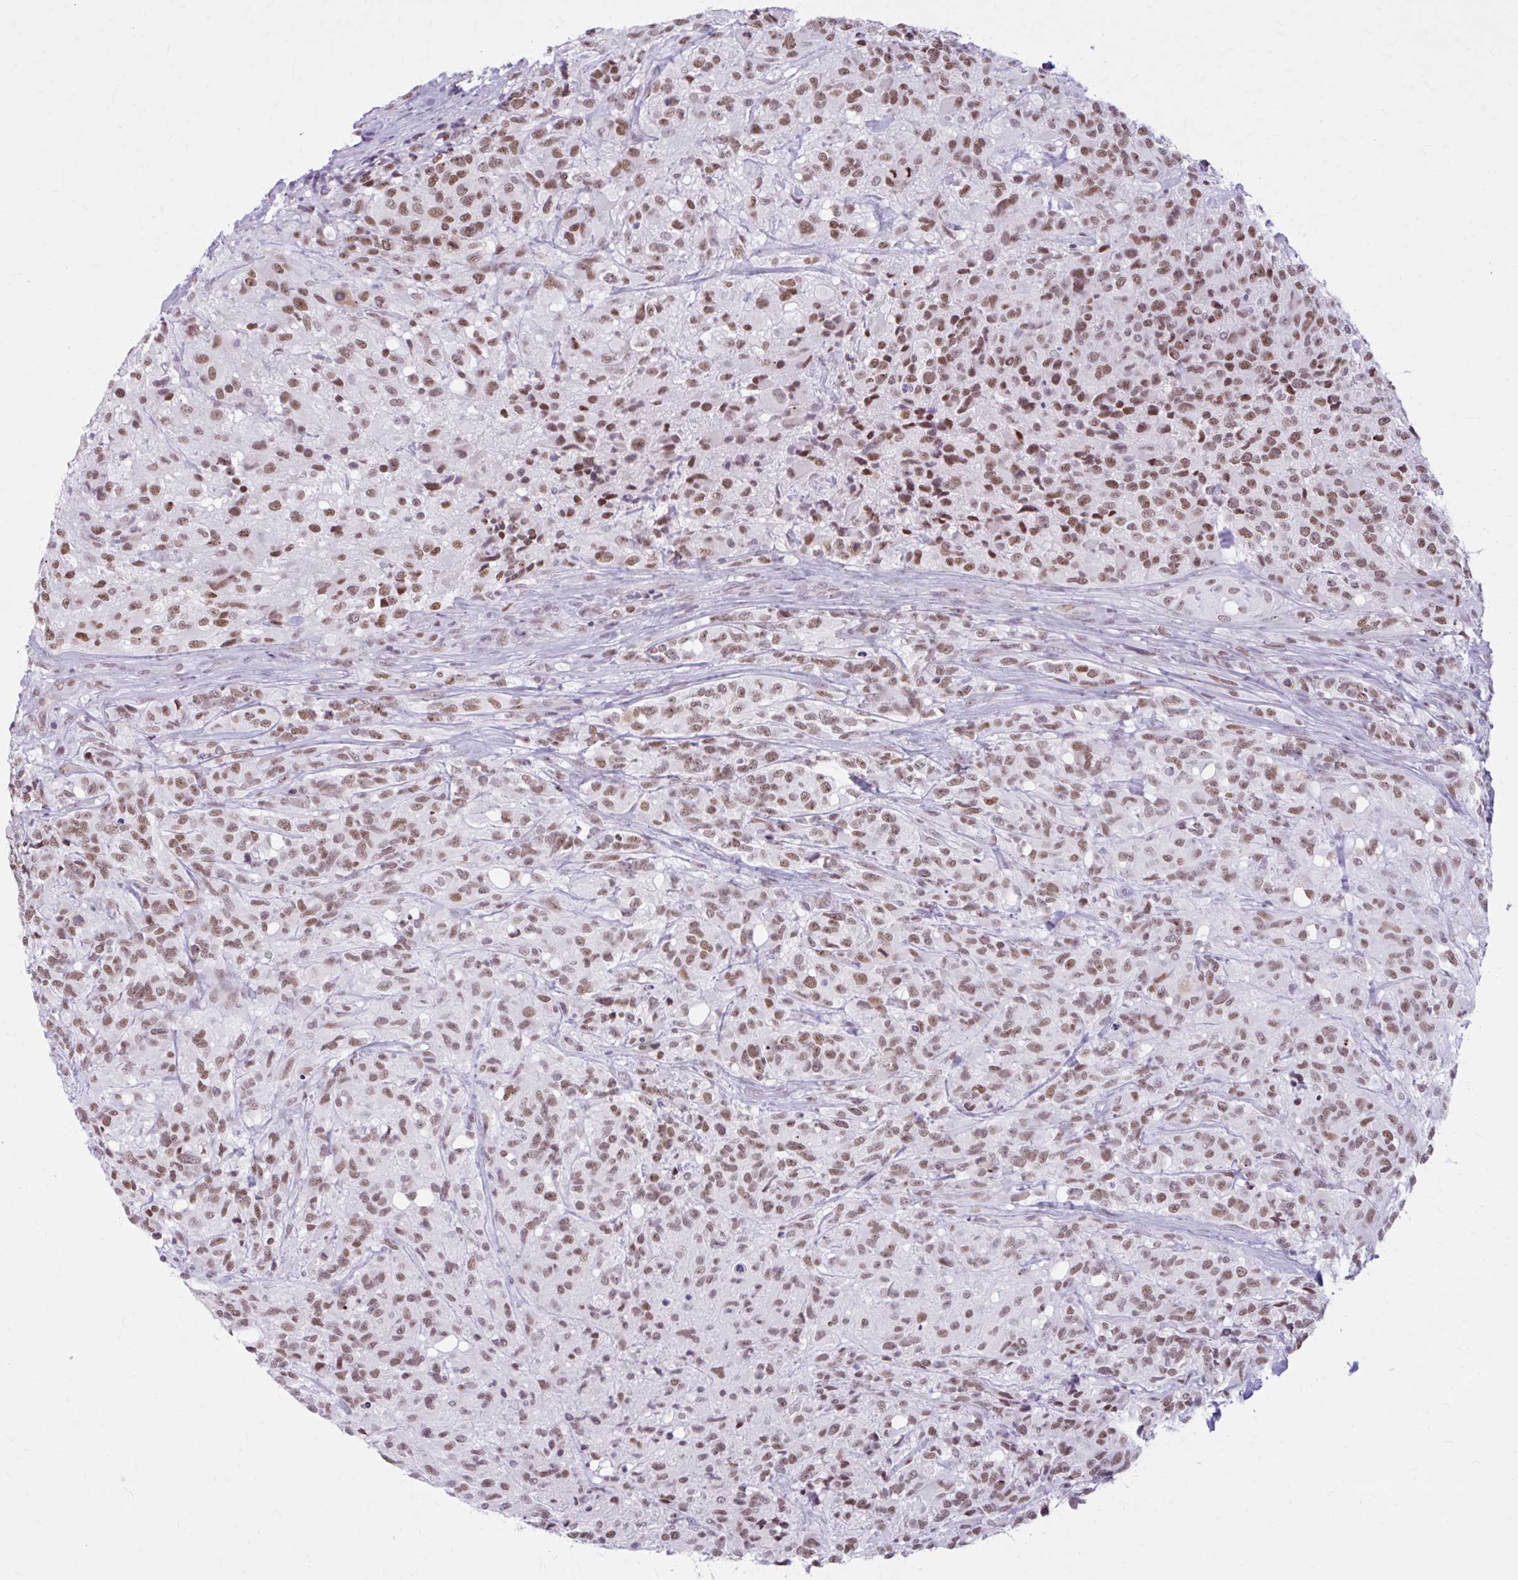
{"staining": {"intensity": "moderate", "quantity": ">75%", "location": "nuclear"}, "tissue": "glioma", "cell_type": "Tumor cells", "image_type": "cancer", "snomed": [{"axis": "morphology", "description": "Glioma, malignant, High grade"}, {"axis": "topography", "description": "Brain"}], "caption": "An image of glioma stained for a protein shows moderate nuclear brown staining in tumor cells.", "gene": "PABIR1", "patient": {"sex": "female", "age": 67}}